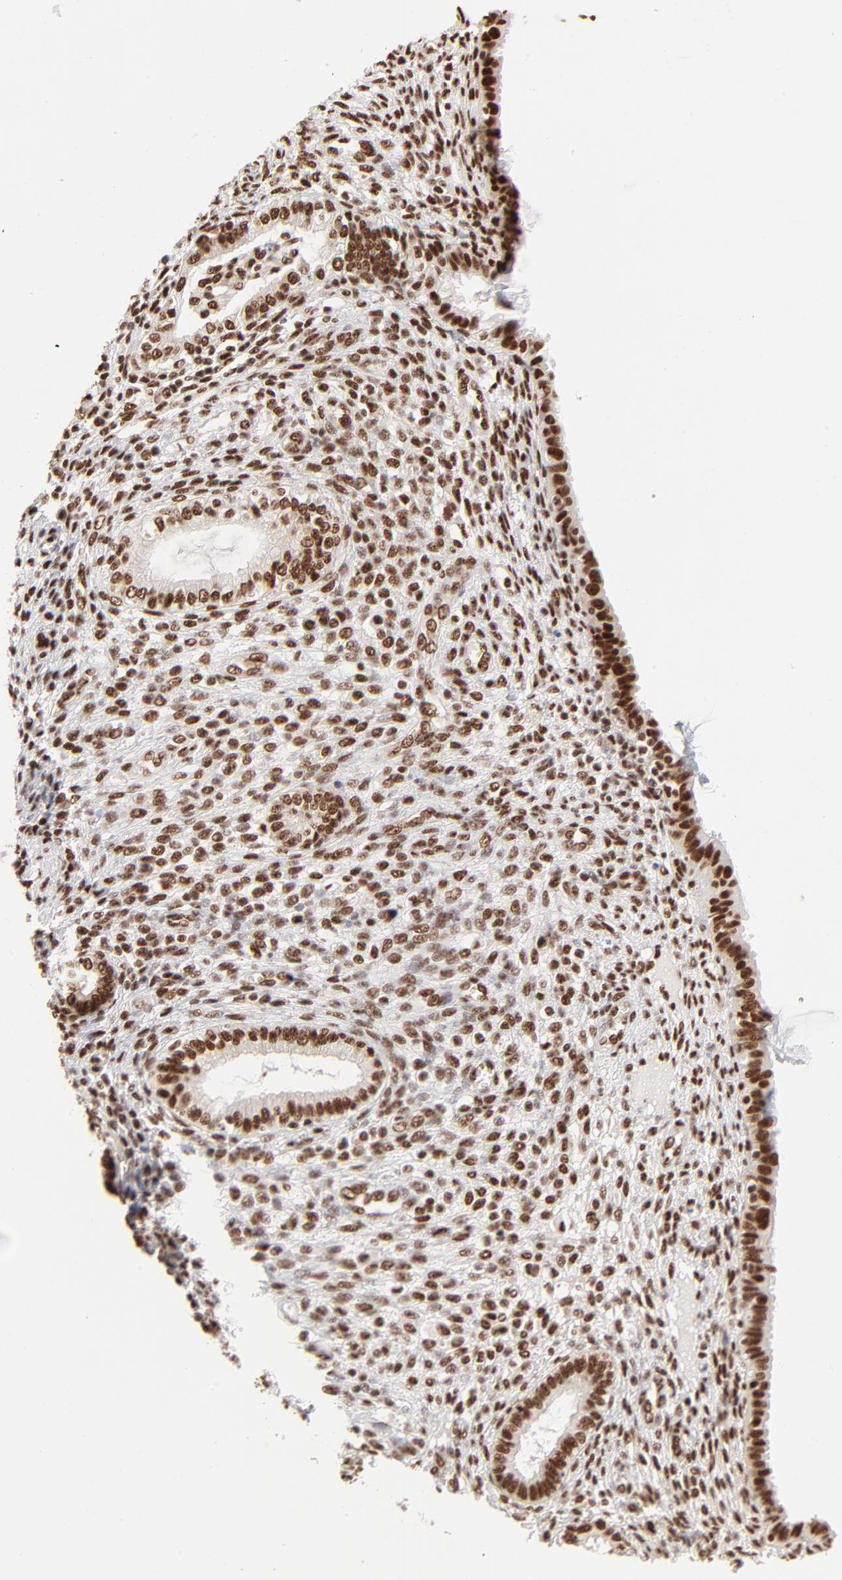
{"staining": {"intensity": "strong", "quantity": ">75%", "location": "nuclear"}, "tissue": "endometrium", "cell_type": "Cells in endometrial stroma", "image_type": "normal", "snomed": [{"axis": "morphology", "description": "Normal tissue, NOS"}, {"axis": "topography", "description": "Endometrium"}], "caption": "Endometrium stained with DAB immunohistochemistry (IHC) reveals high levels of strong nuclear staining in about >75% of cells in endometrial stroma. (Brightfield microscopy of DAB IHC at high magnification).", "gene": "TARDBP", "patient": {"sex": "female", "age": 72}}